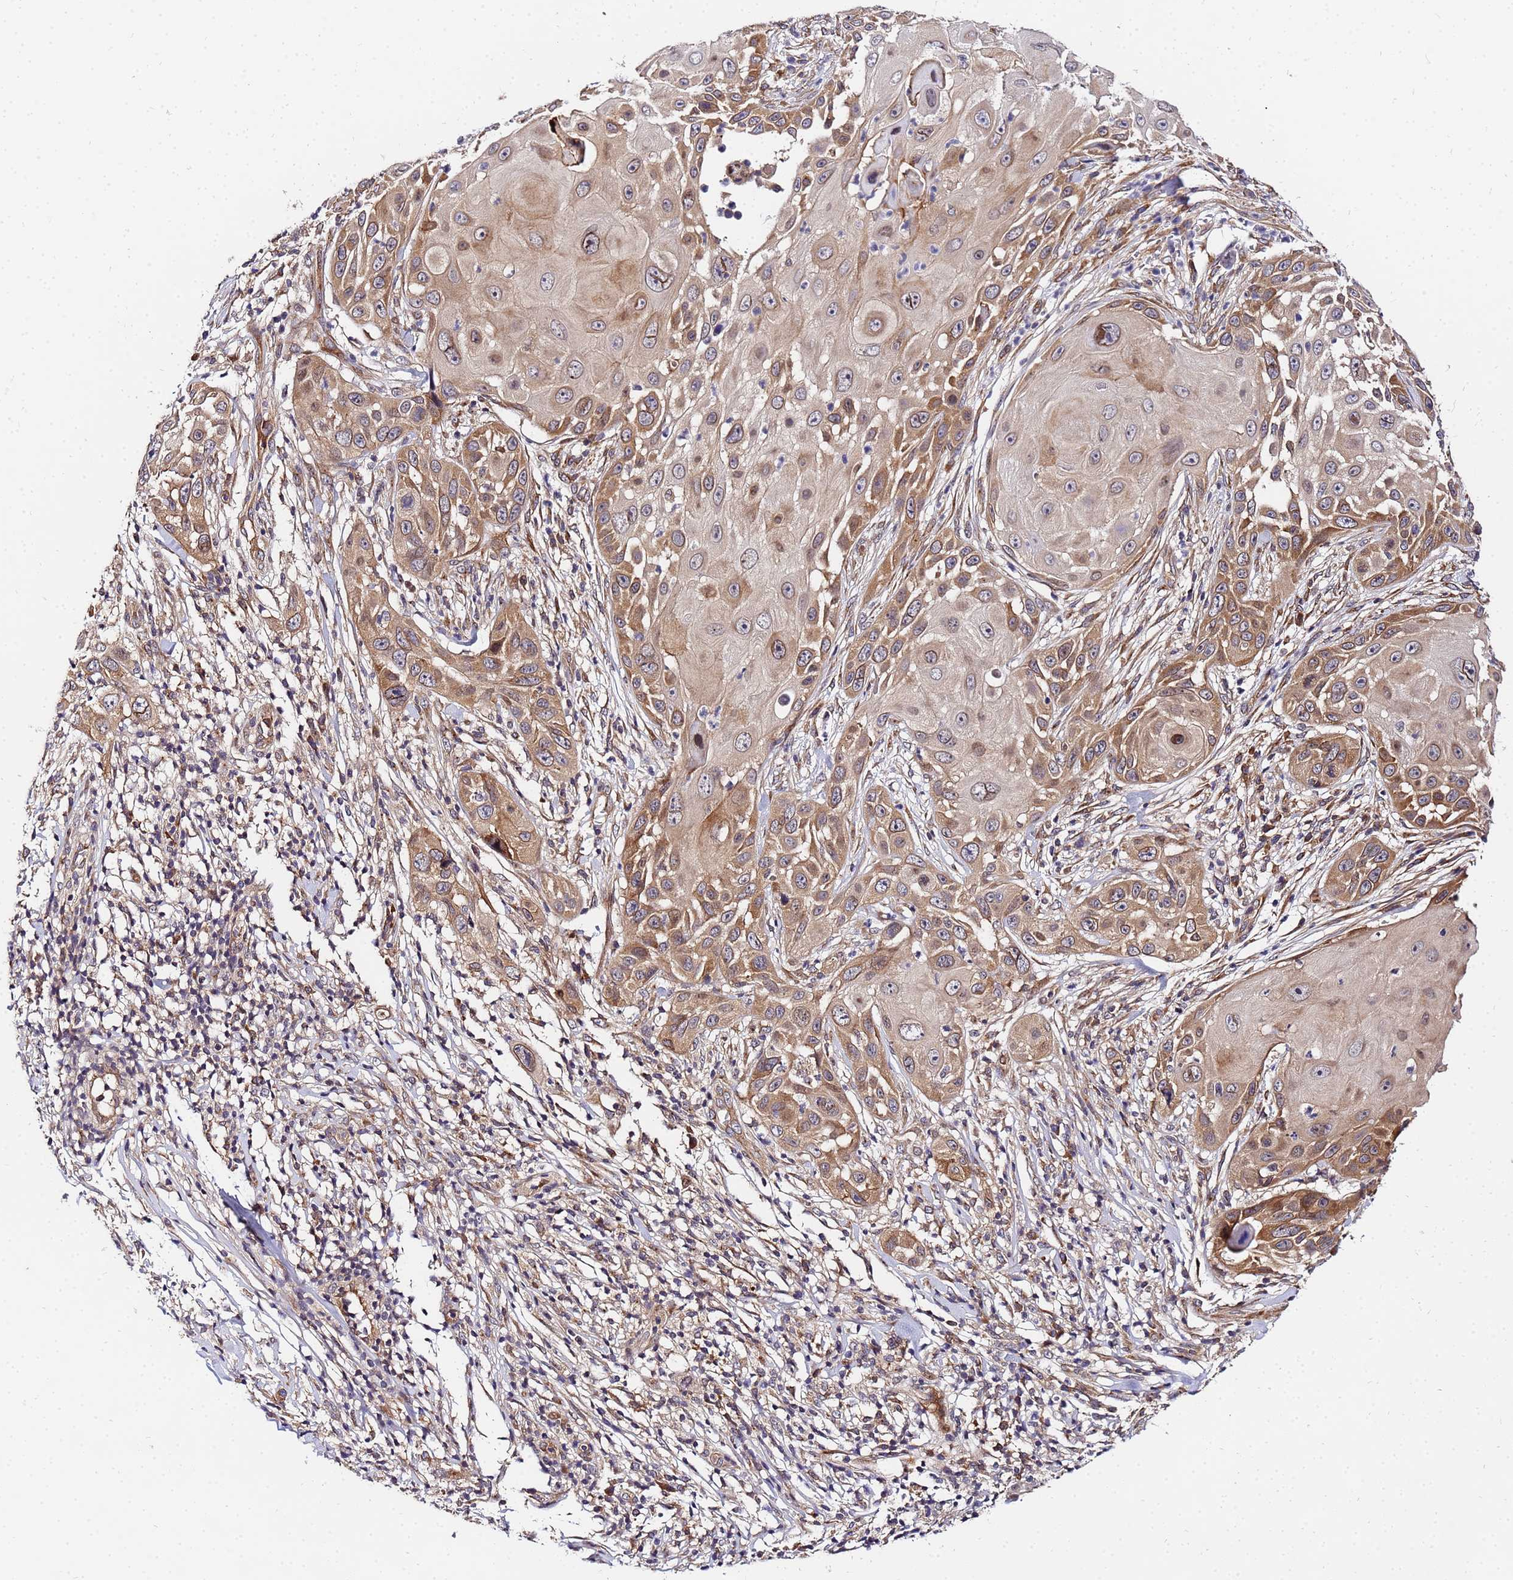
{"staining": {"intensity": "moderate", "quantity": ">75%", "location": "cytoplasmic/membranous"}, "tissue": "skin cancer", "cell_type": "Tumor cells", "image_type": "cancer", "snomed": [{"axis": "morphology", "description": "Squamous cell carcinoma, NOS"}, {"axis": "topography", "description": "Skin"}], "caption": "This image exhibits immunohistochemistry staining of human skin squamous cell carcinoma, with medium moderate cytoplasmic/membranous positivity in about >75% of tumor cells.", "gene": "UNC93B1", "patient": {"sex": "female", "age": 44}}